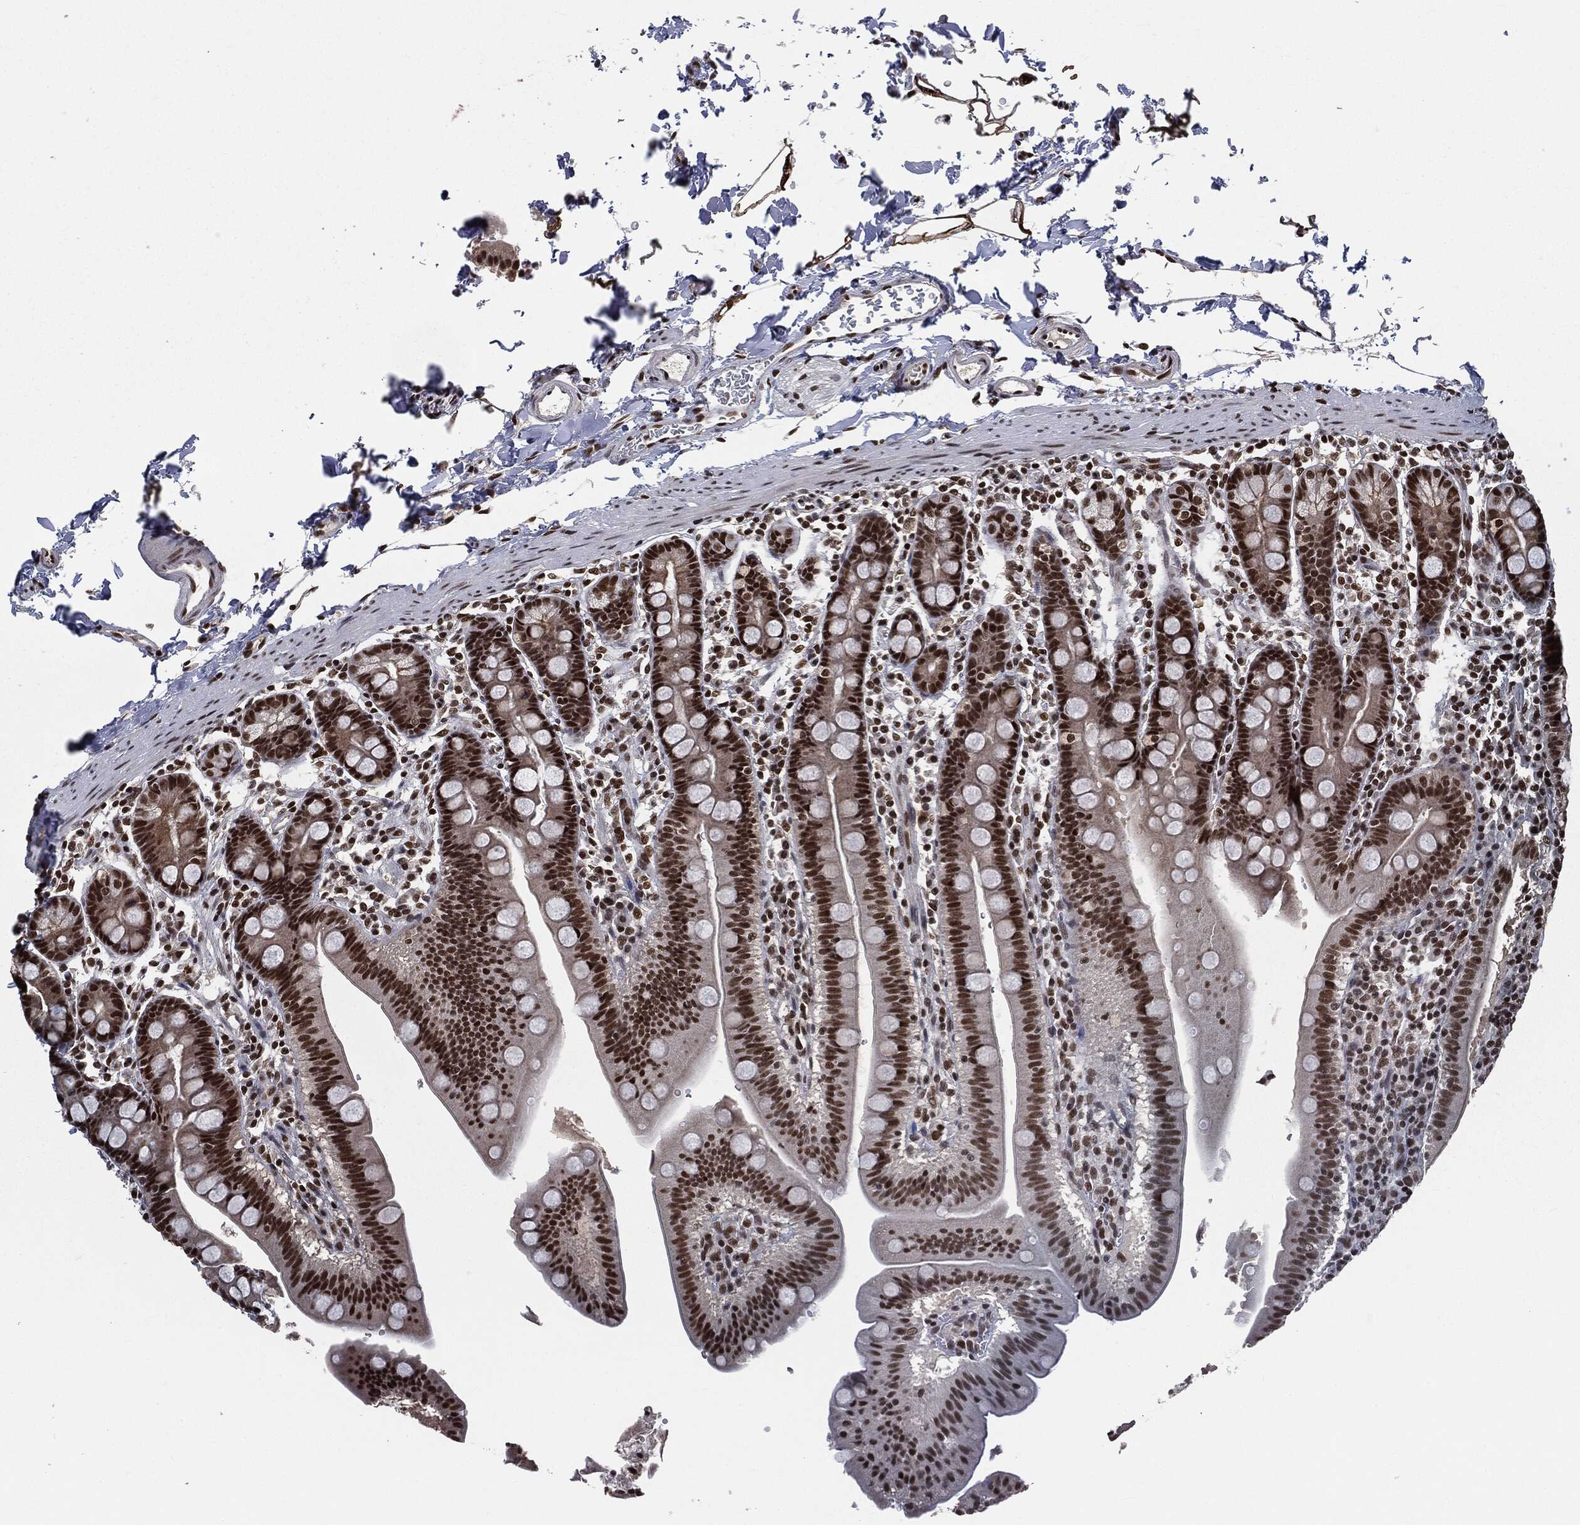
{"staining": {"intensity": "strong", "quantity": ">75%", "location": "nuclear"}, "tissue": "duodenum", "cell_type": "Glandular cells", "image_type": "normal", "snomed": [{"axis": "morphology", "description": "Normal tissue, NOS"}, {"axis": "topography", "description": "Duodenum"}], "caption": "The micrograph demonstrates staining of normal duodenum, revealing strong nuclear protein expression (brown color) within glandular cells.", "gene": "DPH2", "patient": {"sex": "male", "age": 59}}